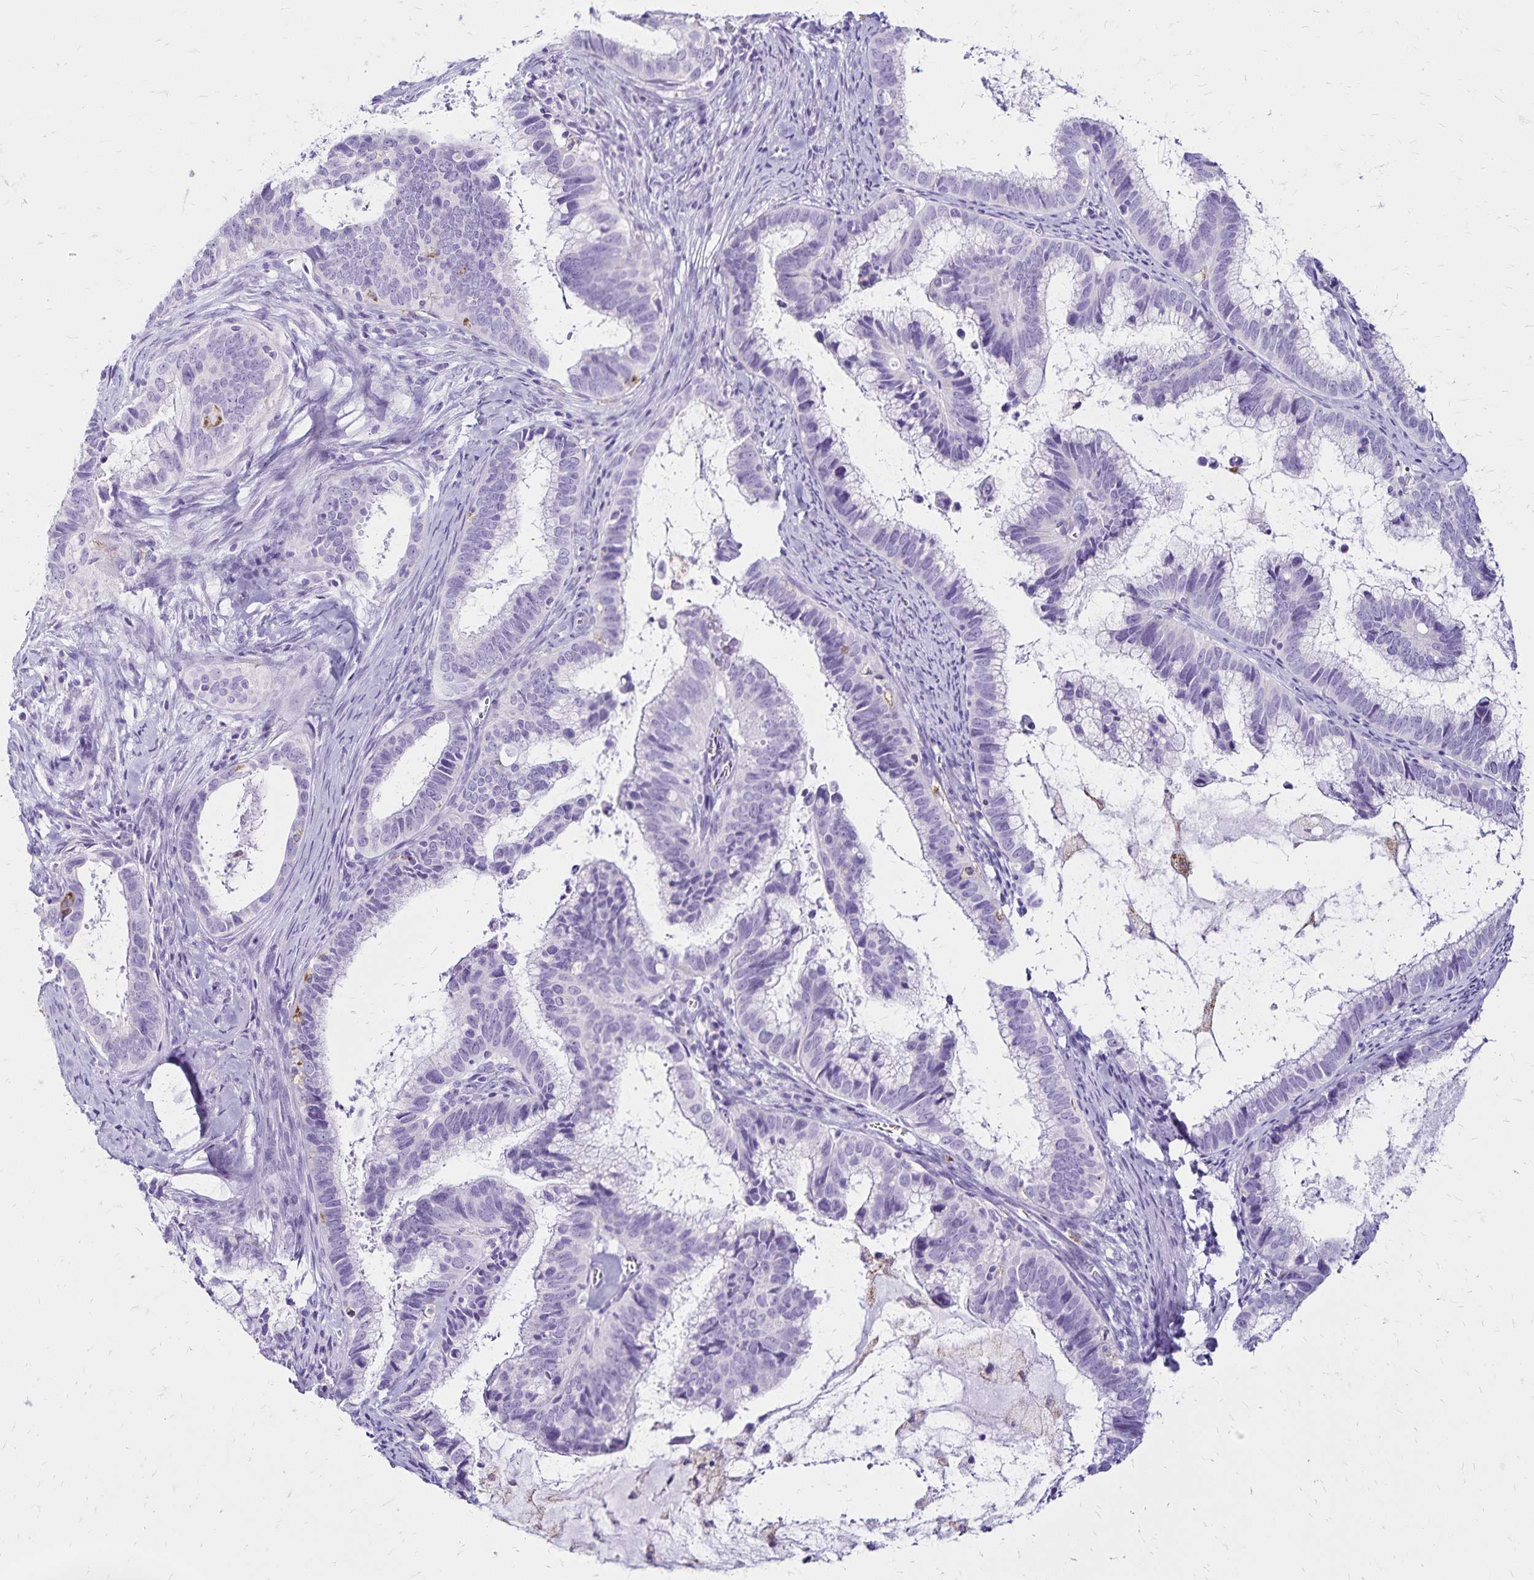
{"staining": {"intensity": "negative", "quantity": "none", "location": "none"}, "tissue": "cervical cancer", "cell_type": "Tumor cells", "image_type": "cancer", "snomed": [{"axis": "morphology", "description": "Adenocarcinoma, NOS"}, {"axis": "topography", "description": "Cervix"}], "caption": "IHC of cervical cancer demonstrates no staining in tumor cells.", "gene": "LIN28B", "patient": {"sex": "female", "age": 61}}